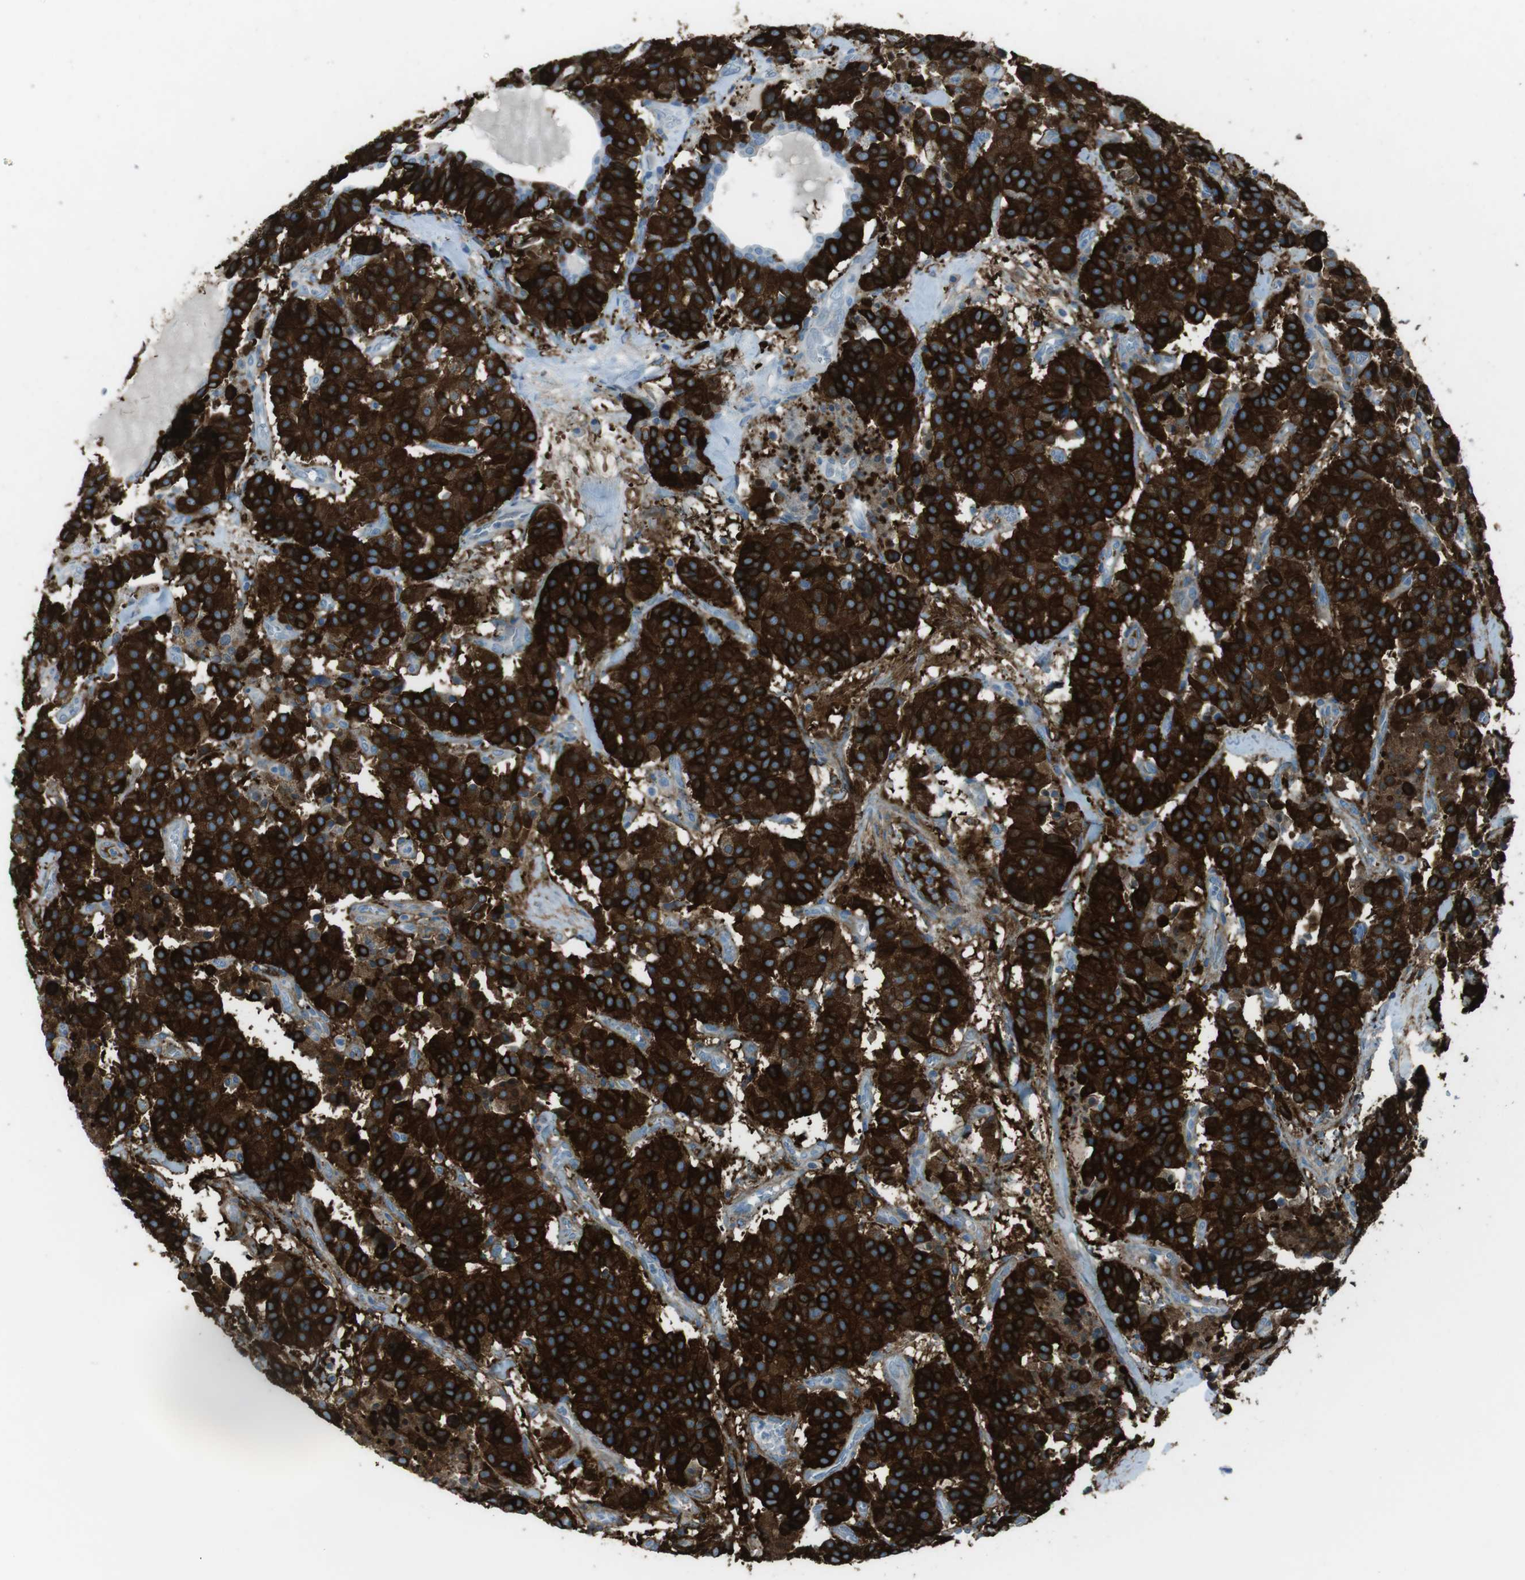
{"staining": {"intensity": "strong", "quantity": ">75%", "location": "cytoplasmic/membranous"}, "tissue": "carcinoid", "cell_type": "Tumor cells", "image_type": "cancer", "snomed": [{"axis": "morphology", "description": "Carcinoid, malignant, NOS"}, {"axis": "topography", "description": "Lung"}], "caption": "Immunohistochemistry staining of malignant carcinoid, which reveals high levels of strong cytoplasmic/membranous positivity in approximately >75% of tumor cells indicating strong cytoplasmic/membranous protein positivity. The staining was performed using DAB (brown) for protein detection and nuclei were counterstained in hematoxylin (blue).", "gene": "TUBB2A", "patient": {"sex": "male", "age": 30}}